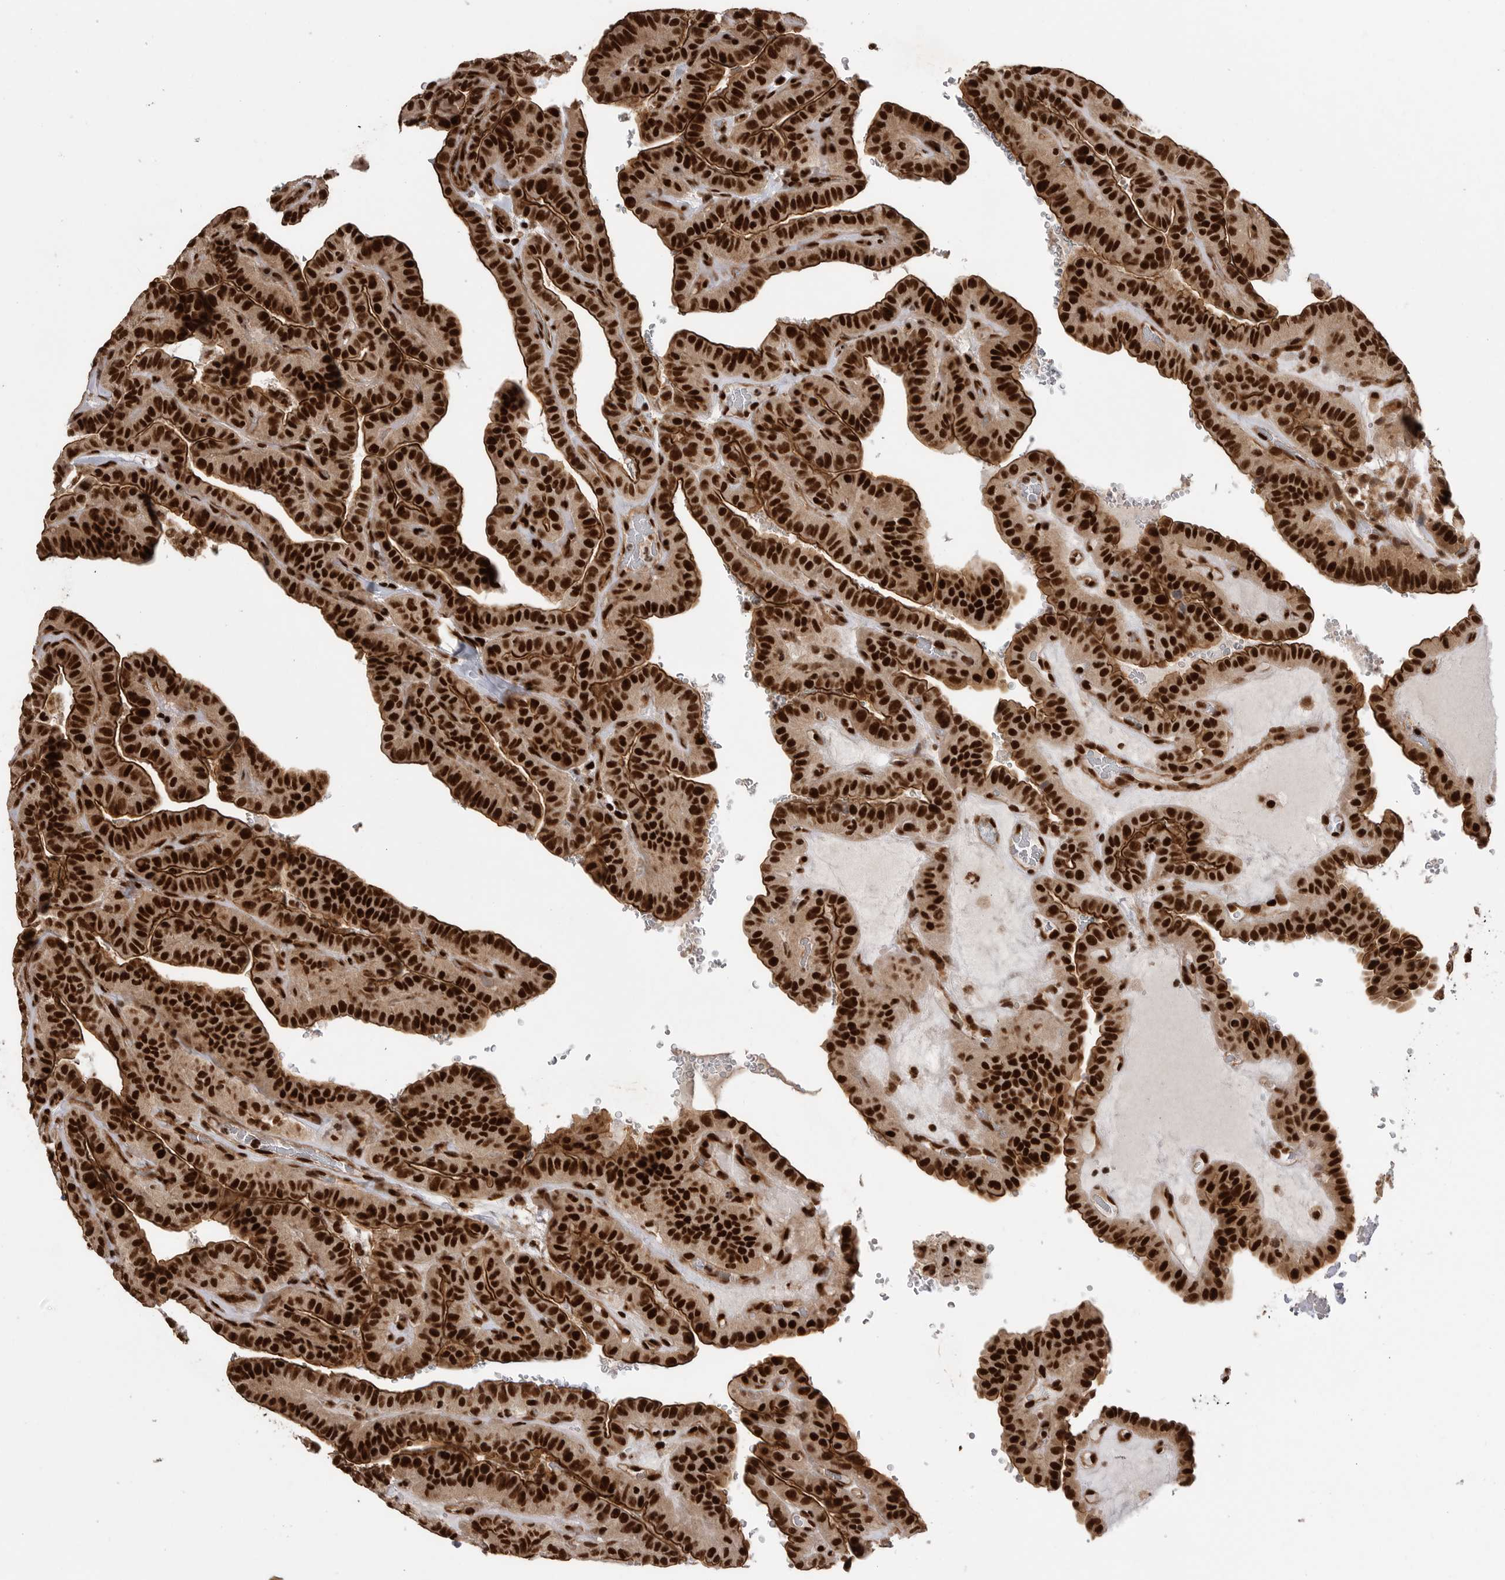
{"staining": {"intensity": "strong", "quantity": ">75%", "location": "nuclear"}, "tissue": "thyroid cancer", "cell_type": "Tumor cells", "image_type": "cancer", "snomed": [{"axis": "morphology", "description": "Papillary adenocarcinoma, NOS"}, {"axis": "topography", "description": "Thyroid gland"}], "caption": "High-magnification brightfield microscopy of thyroid cancer stained with DAB (3,3'-diaminobenzidine) (brown) and counterstained with hematoxylin (blue). tumor cells exhibit strong nuclear expression is appreciated in about>75% of cells.", "gene": "PPP1R8", "patient": {"sex": "male", "age": 77}}